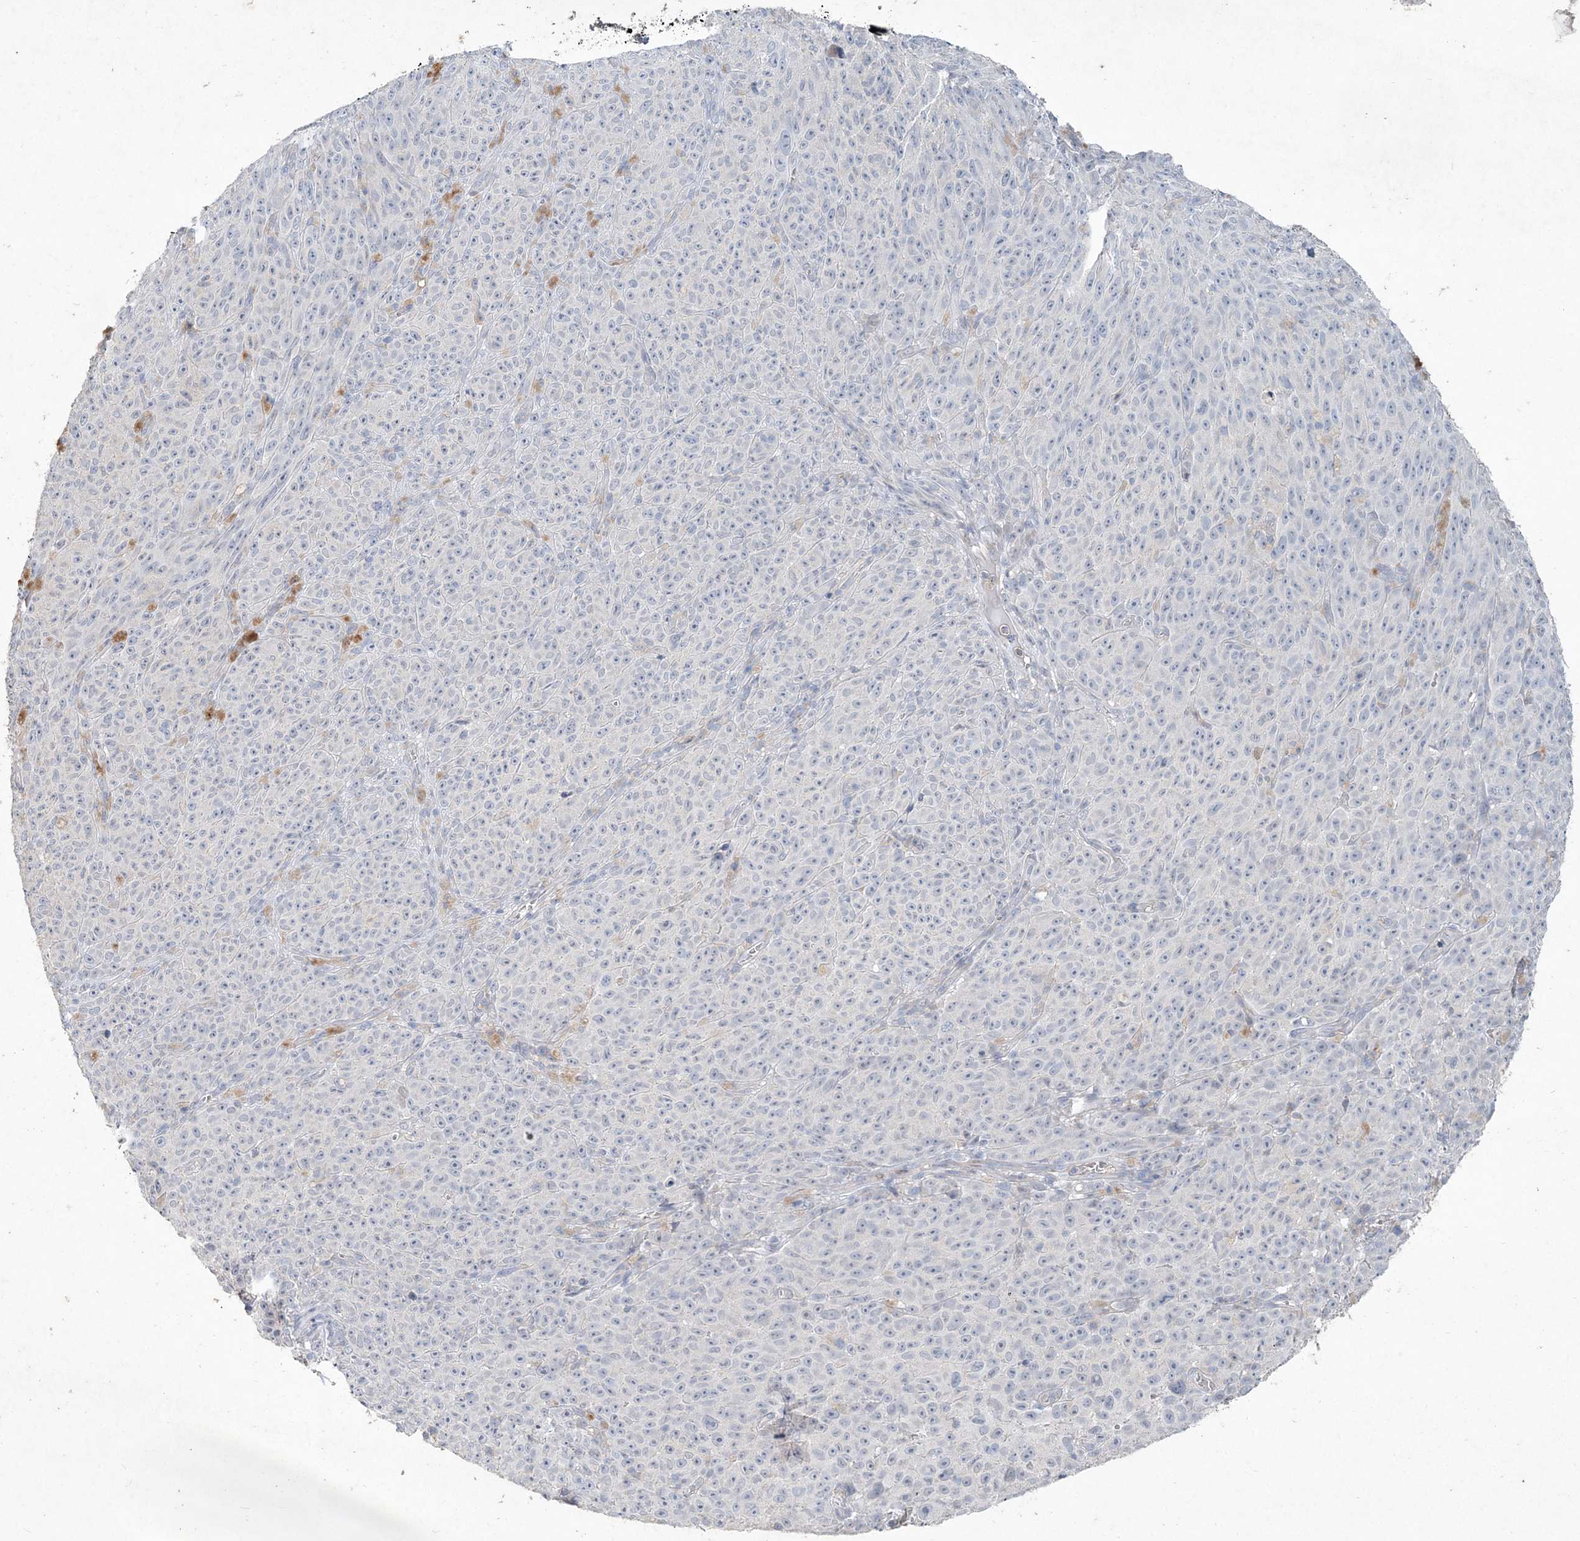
{"staining": {"intensity": "negative", "quantity": "none", "location": "none"}, "tissue": "melanoma", "cell_type": "Tumor cells", "image_type": "cancer", "snomed": [{"axis": "morphology", "description": "Malignant melanoma, NOS"}, {"axis": "topography", "description": "Skin"}], "caption": "Image shows no protein staining in tumor cells of melanoma tissue. The staining was performed using DAB to visualize the protein expression in brown, while the nuclei were stained in blue with hematoxylin (Magnification: 20x).", "gene": "DNAH5", "patient": {"sex": "female", "age": 82}}